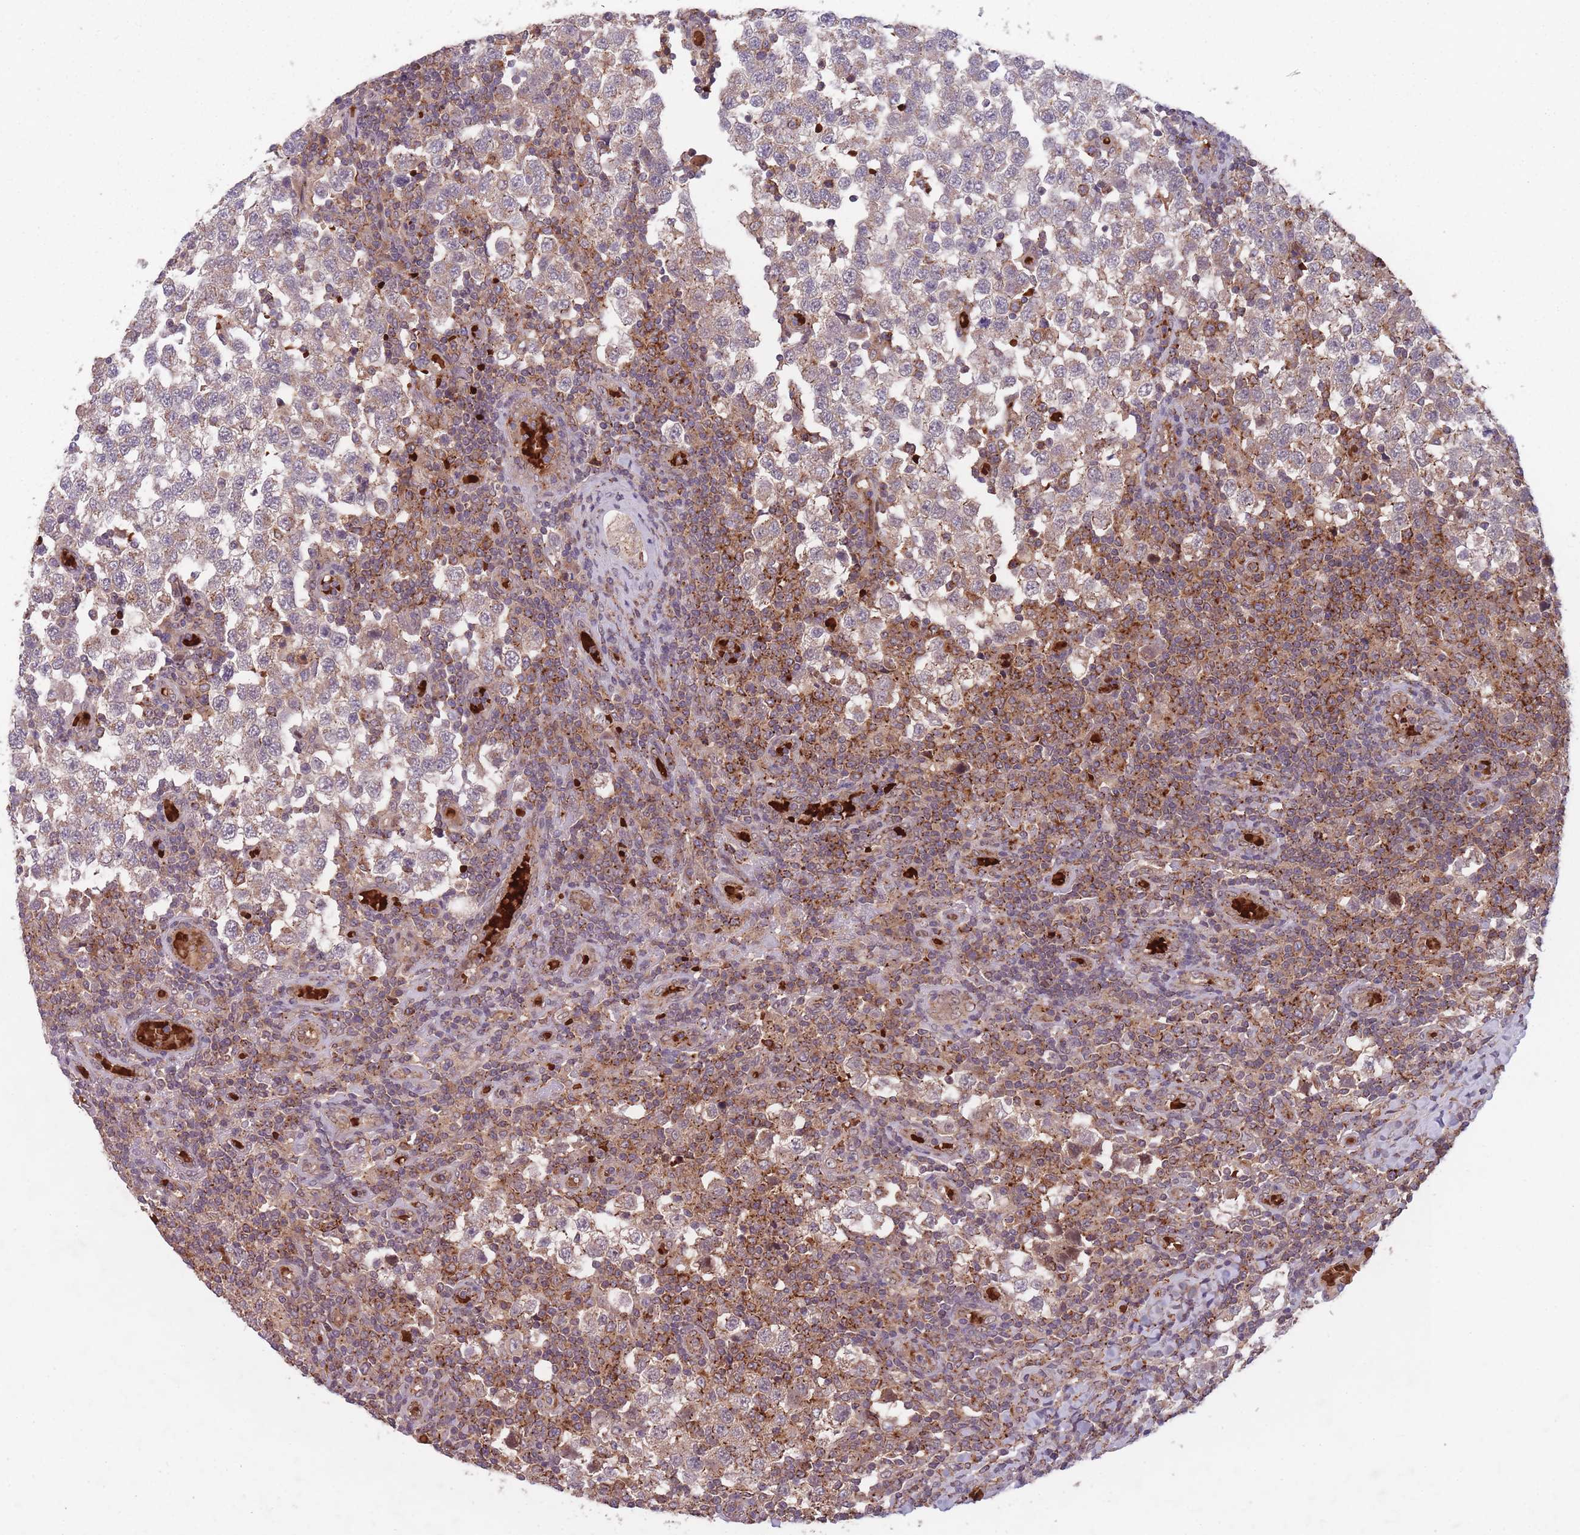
{"staining": {"intensity": "weak", "quantity": "25%-75%", "location": "cytoplasmic/membranous"}, "tissue": "testis cancer", "cell_type": "Tumor cells", "image_type": "cancer", "snomed": [{"axis": "morphology", "description": "Seminoma, NOS"}, {"axis": "topography", "description": "Testis"}], "caption": "The micrograph reveals immunohistochemical staining of testis cancer (seminoma). There is weak cytoplasmic/membranous staining is seen in about 25%-75% of tumor cells.", "gene": "SECTM1", "patient": {"sex": "male", "age": 34}}